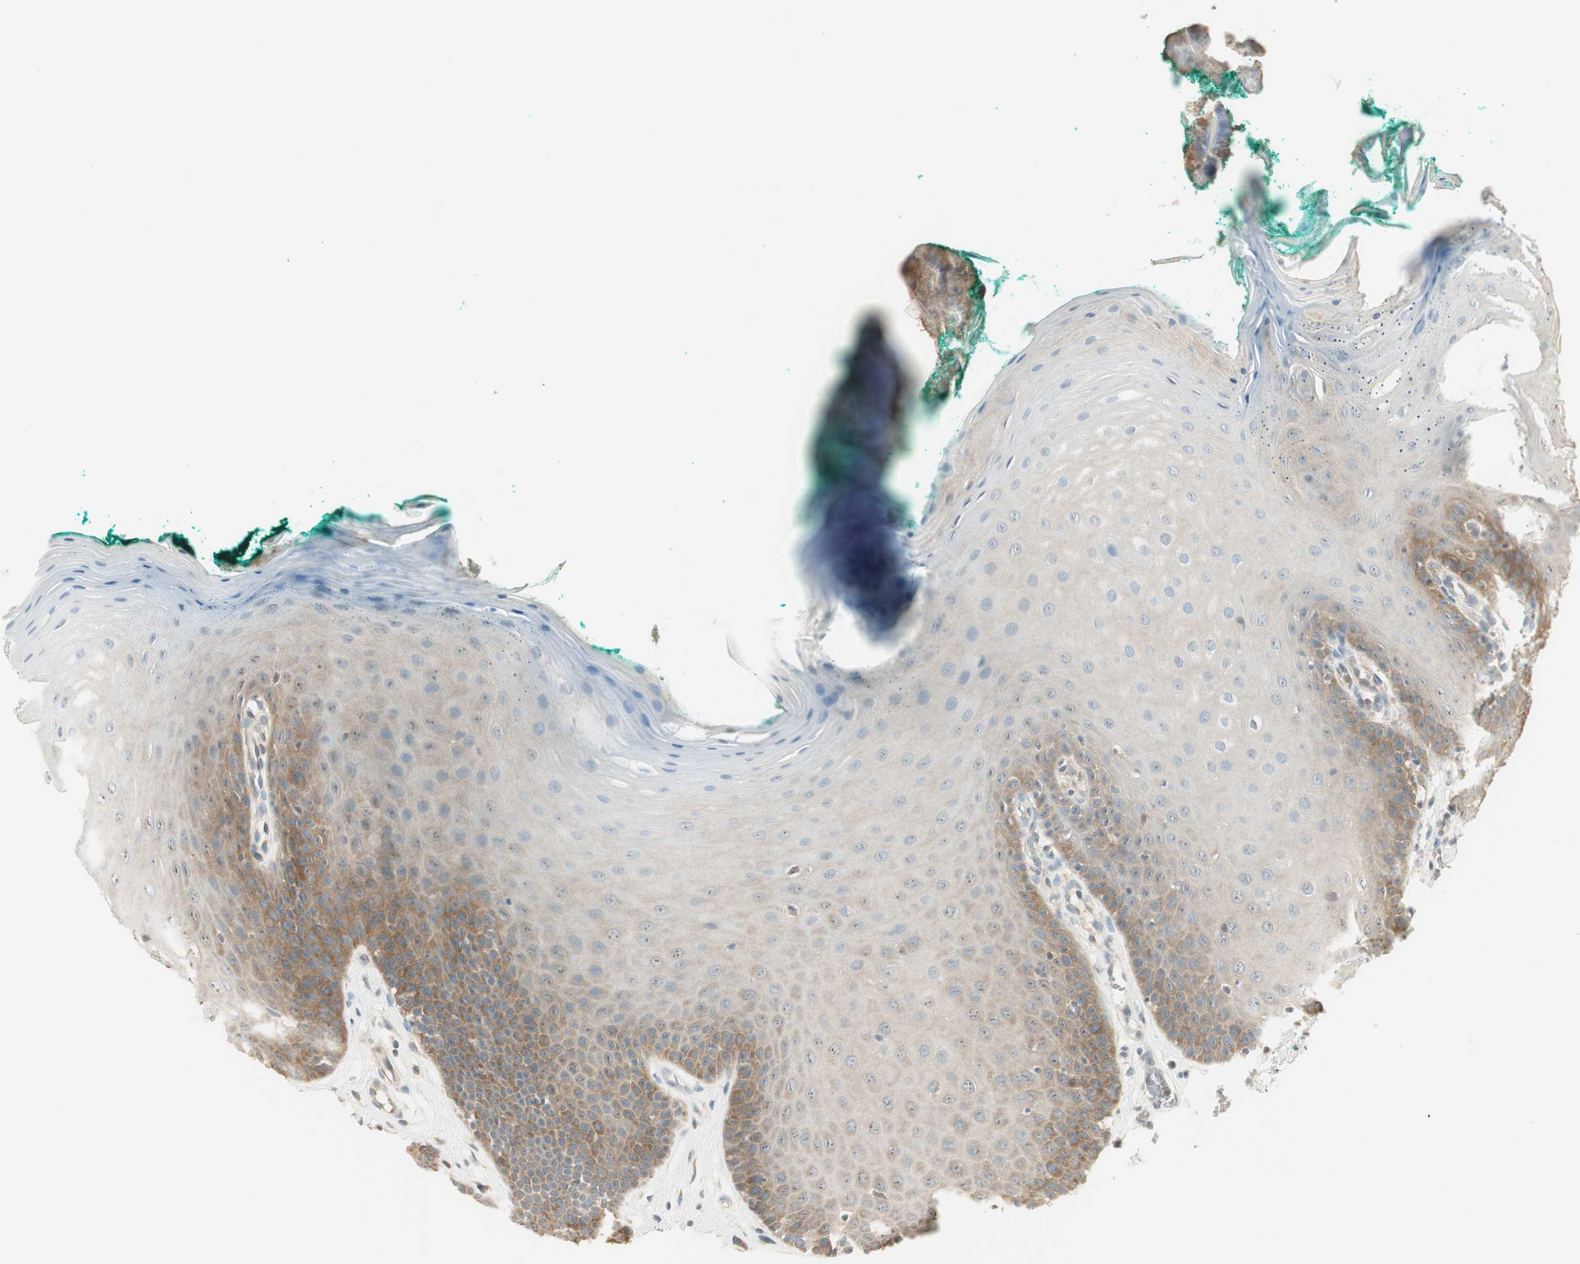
{"staining": {"intensity": "moderate", "quantity": "25%-75%", "location": "cytoplasmic/membranous"}, "tissue": "oral mucosa", "cell_type": "Squamous epithelial cells", "image_type": "normal", "snomed": [{"axis": "morphology", "description": "Normal tissue, NOS"}, {"axis": "topography", "description": "Skeletal muscle"}, {"axis": "topography", "description": "Oral tissue"}], "caption": "Squamous epithelial cells display moderate cytoplasmic/membranous staining in about 25%-75% of cells in benign oral mucosa.", "gene": "IPO5", "patient": {"sex": "male", "age": 58}}